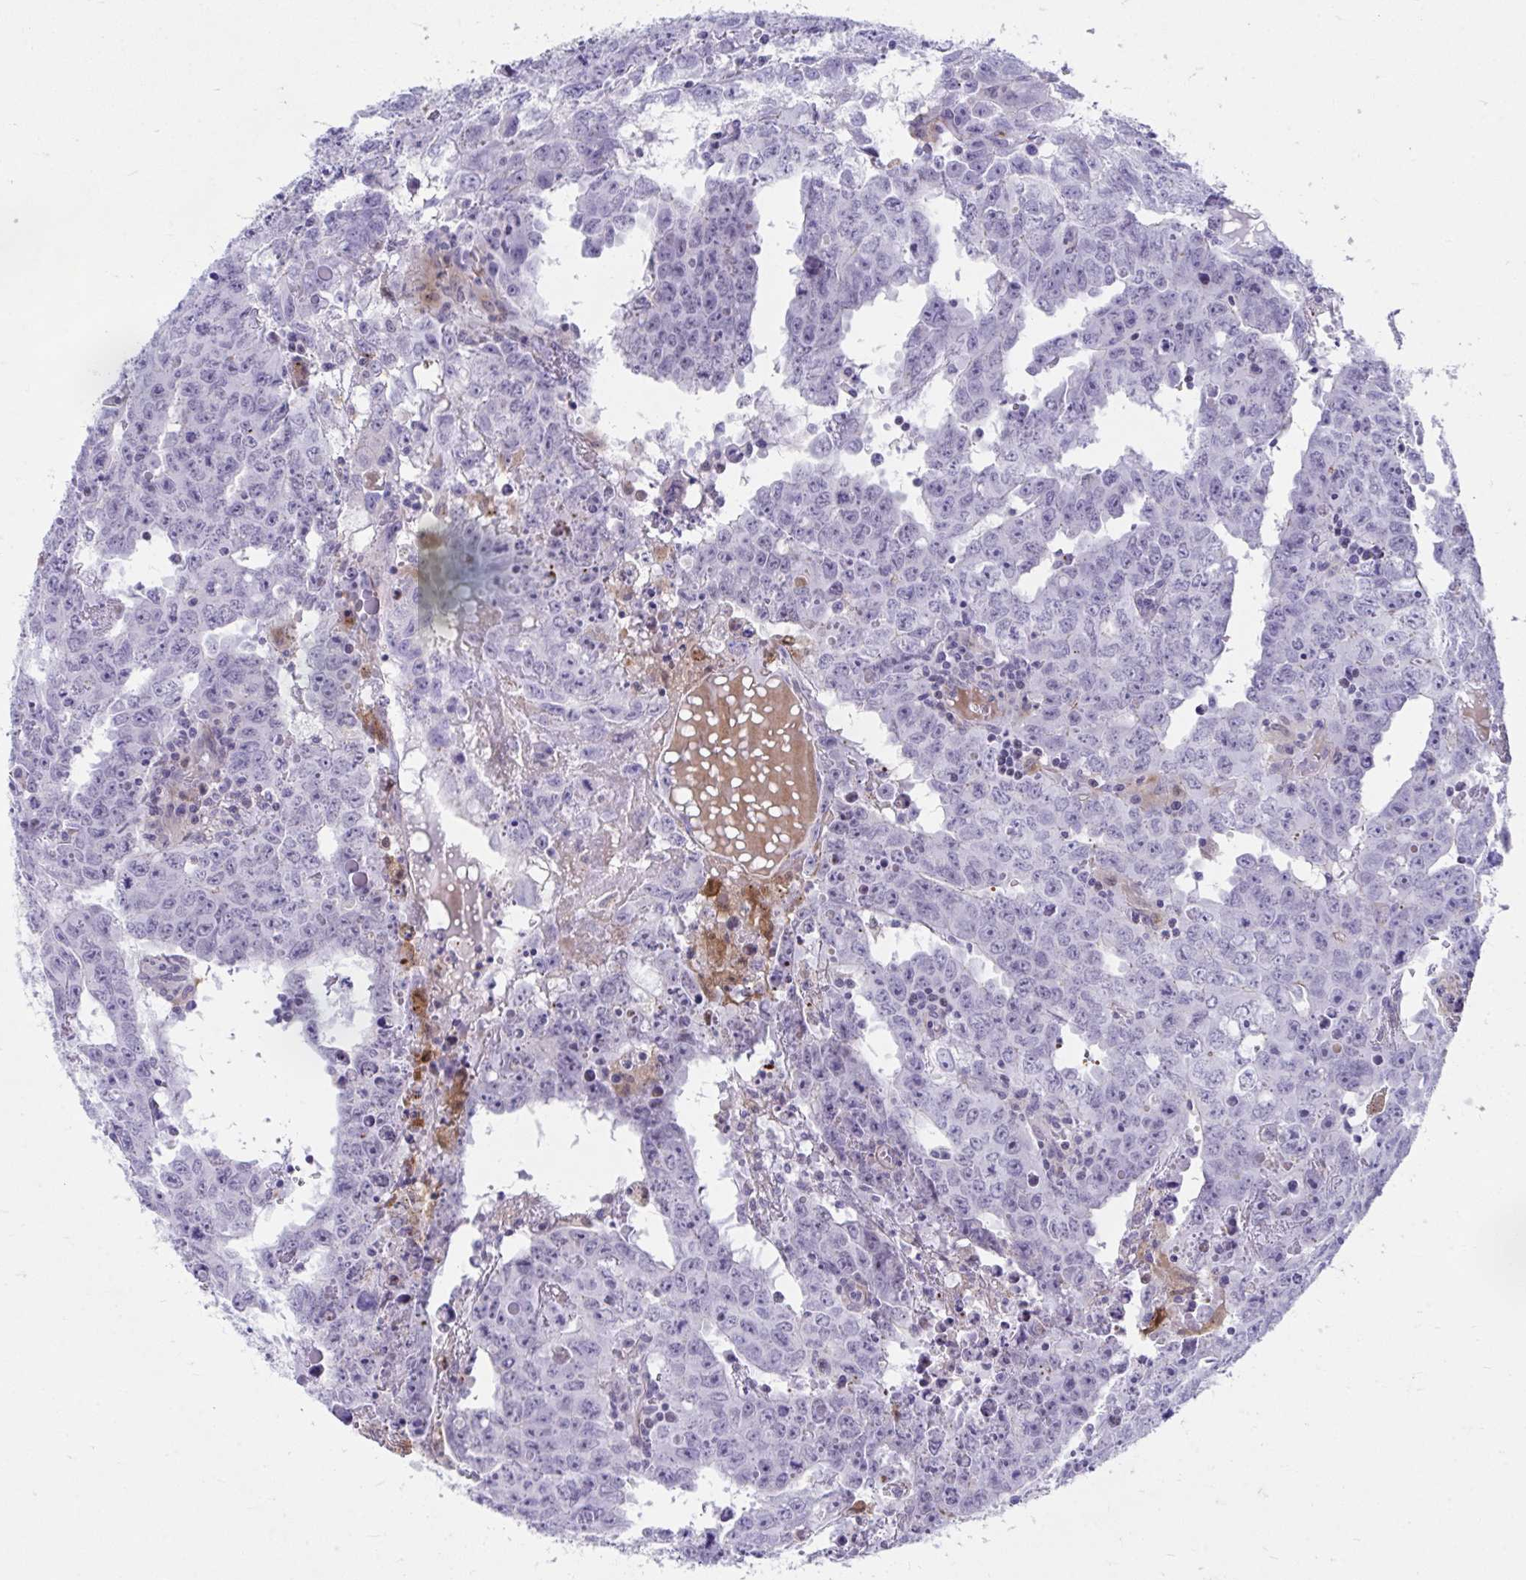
{"staining": {"intensity": "negative", "quantity": "none", "location": "none"}, "tissue": "testis cancer", "cell_type": "Tumor cells", "image_type": "cancer", "snomed": [{"axis": "morphology", "description": "Carcinoma, Embryonal, NOS"}, {"axis": "topography", "description": "Testis"}], "caption": "Tumor cells show no significant expression in testis cancer (embryonal carcinoma). (Stains: DAB IHC with hematoxylin counter stain, Microscopy: brightfield microscopy at high magnification).", "gene": "CSTB", "patient": {"sex": "male", "age": 22}}